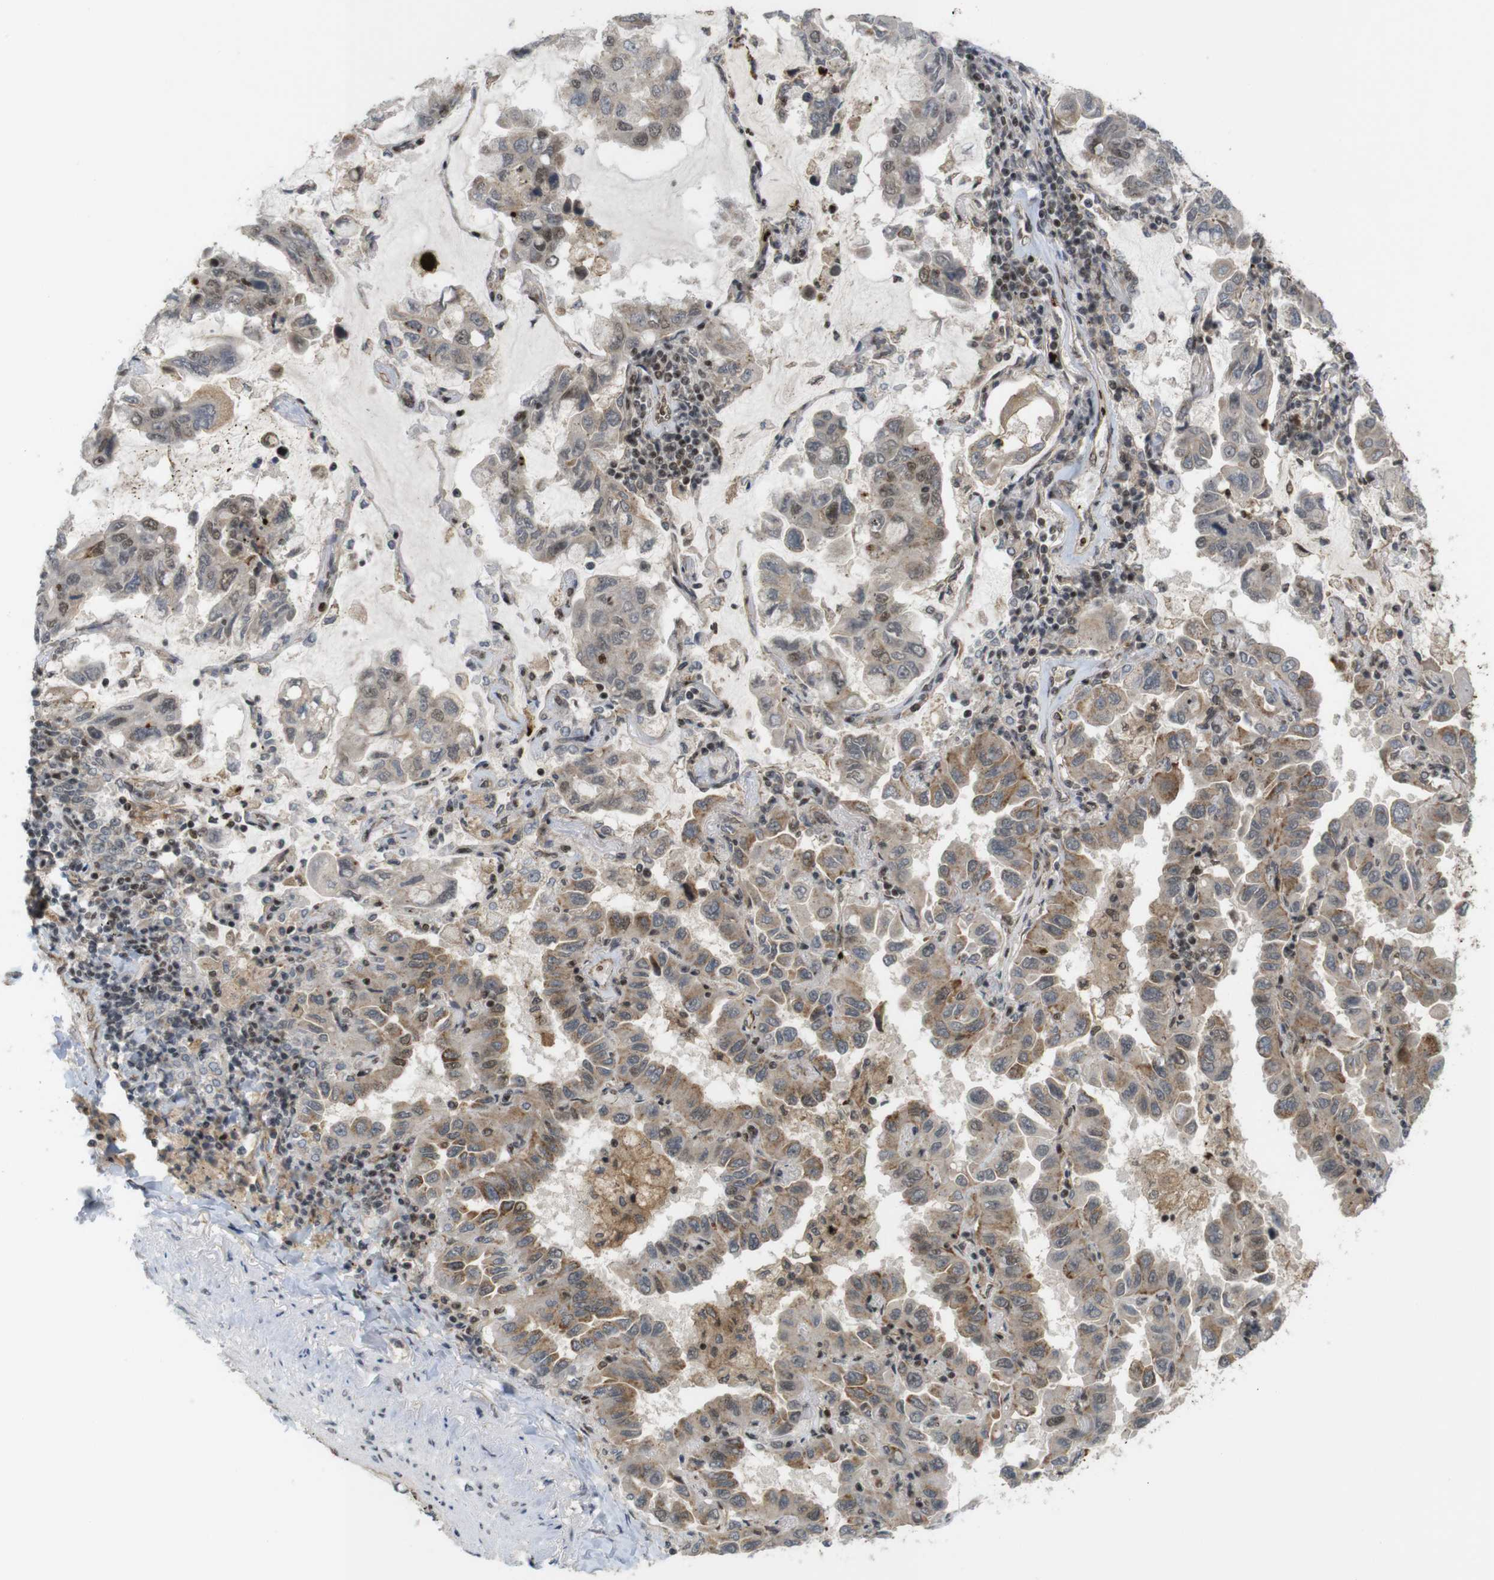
{"staining": {"intensity": "moderate", "quantity": ">75%", "location": "cytoplasmic/membranous,nuclear"}, "tissue": "lung cancer", "cell_type": "Tumor cells", "image_type": "cancer", "snomed": [{"axis": "morphology", "description": "Adenocarcinoma, NOS"}, {"axis": "topography", "description": "Lung"}], "caption": "This image exhibits lung adenocarcinoma stained with IHC to label a protein in brown. The cytoplasmic/membranous and nuclear of tumor cells show moderate positivity for the protein. Nuclei are counter-stained blue.", "gene": "SP2", "patient": {"sex": "male", "age": 64}}